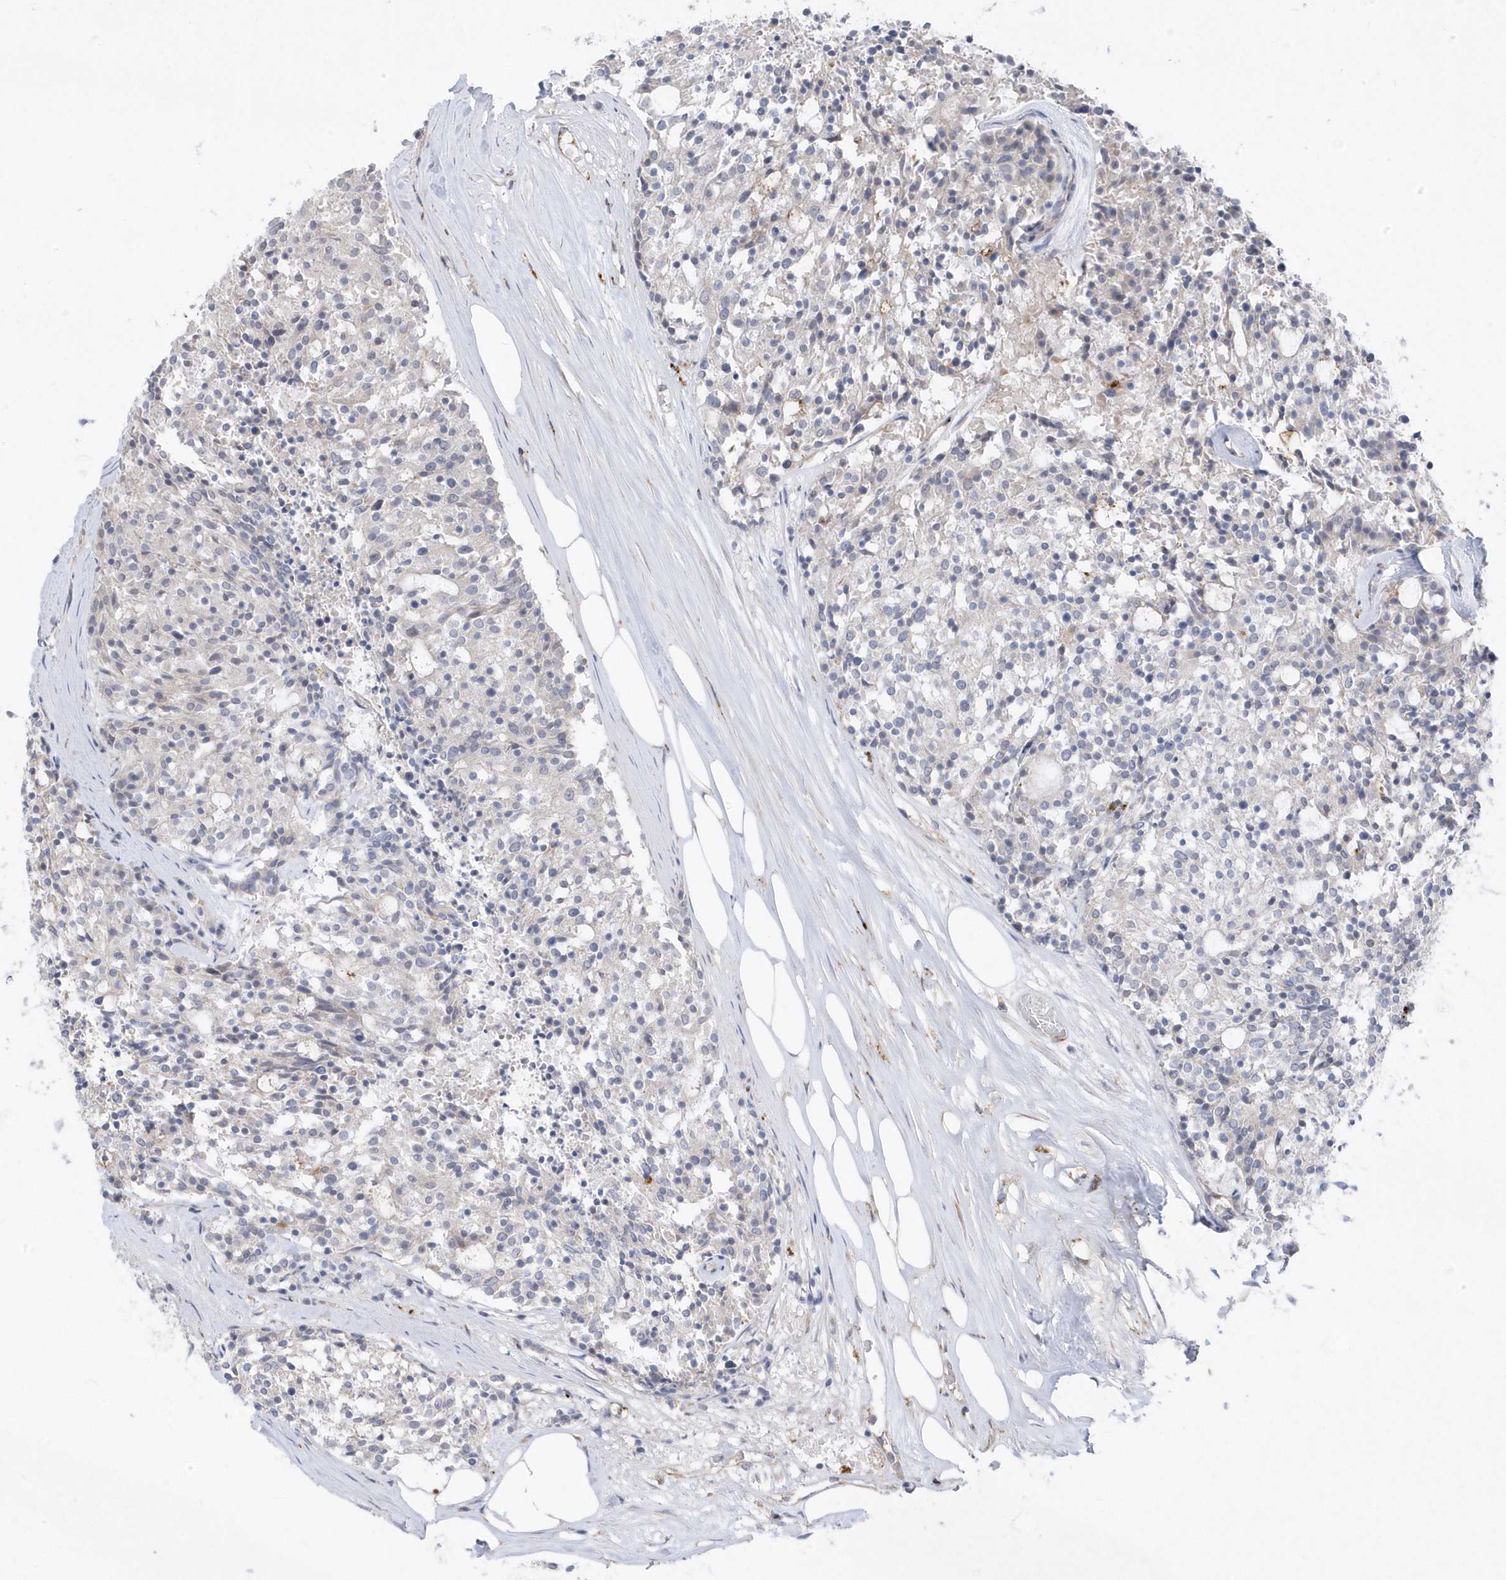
{"staining": {"intensity": "negative", "quantity": "none", "location": "none"}, "tissue": "carcinoid", "cell_type": "Tumor cells", "image_type": "cancer", "snomed": [{"axis": "morphology", "description": "Carcinoid, malignant, NOS"}, {"axis": "topography", "description": "Pancreas"}], "caption": "Micrograph shows no protein staining in tumor cells of carcinoid (malignant) tissue. Brightfield microscopy of immunohistochemistry stained with DAB (3,3'-diaminobenzidine) (brown) and hematoxylin (blue), captured at high magnification.", "gene": "ANAPC1", "patient": {"sex": "female", "age": 54}}